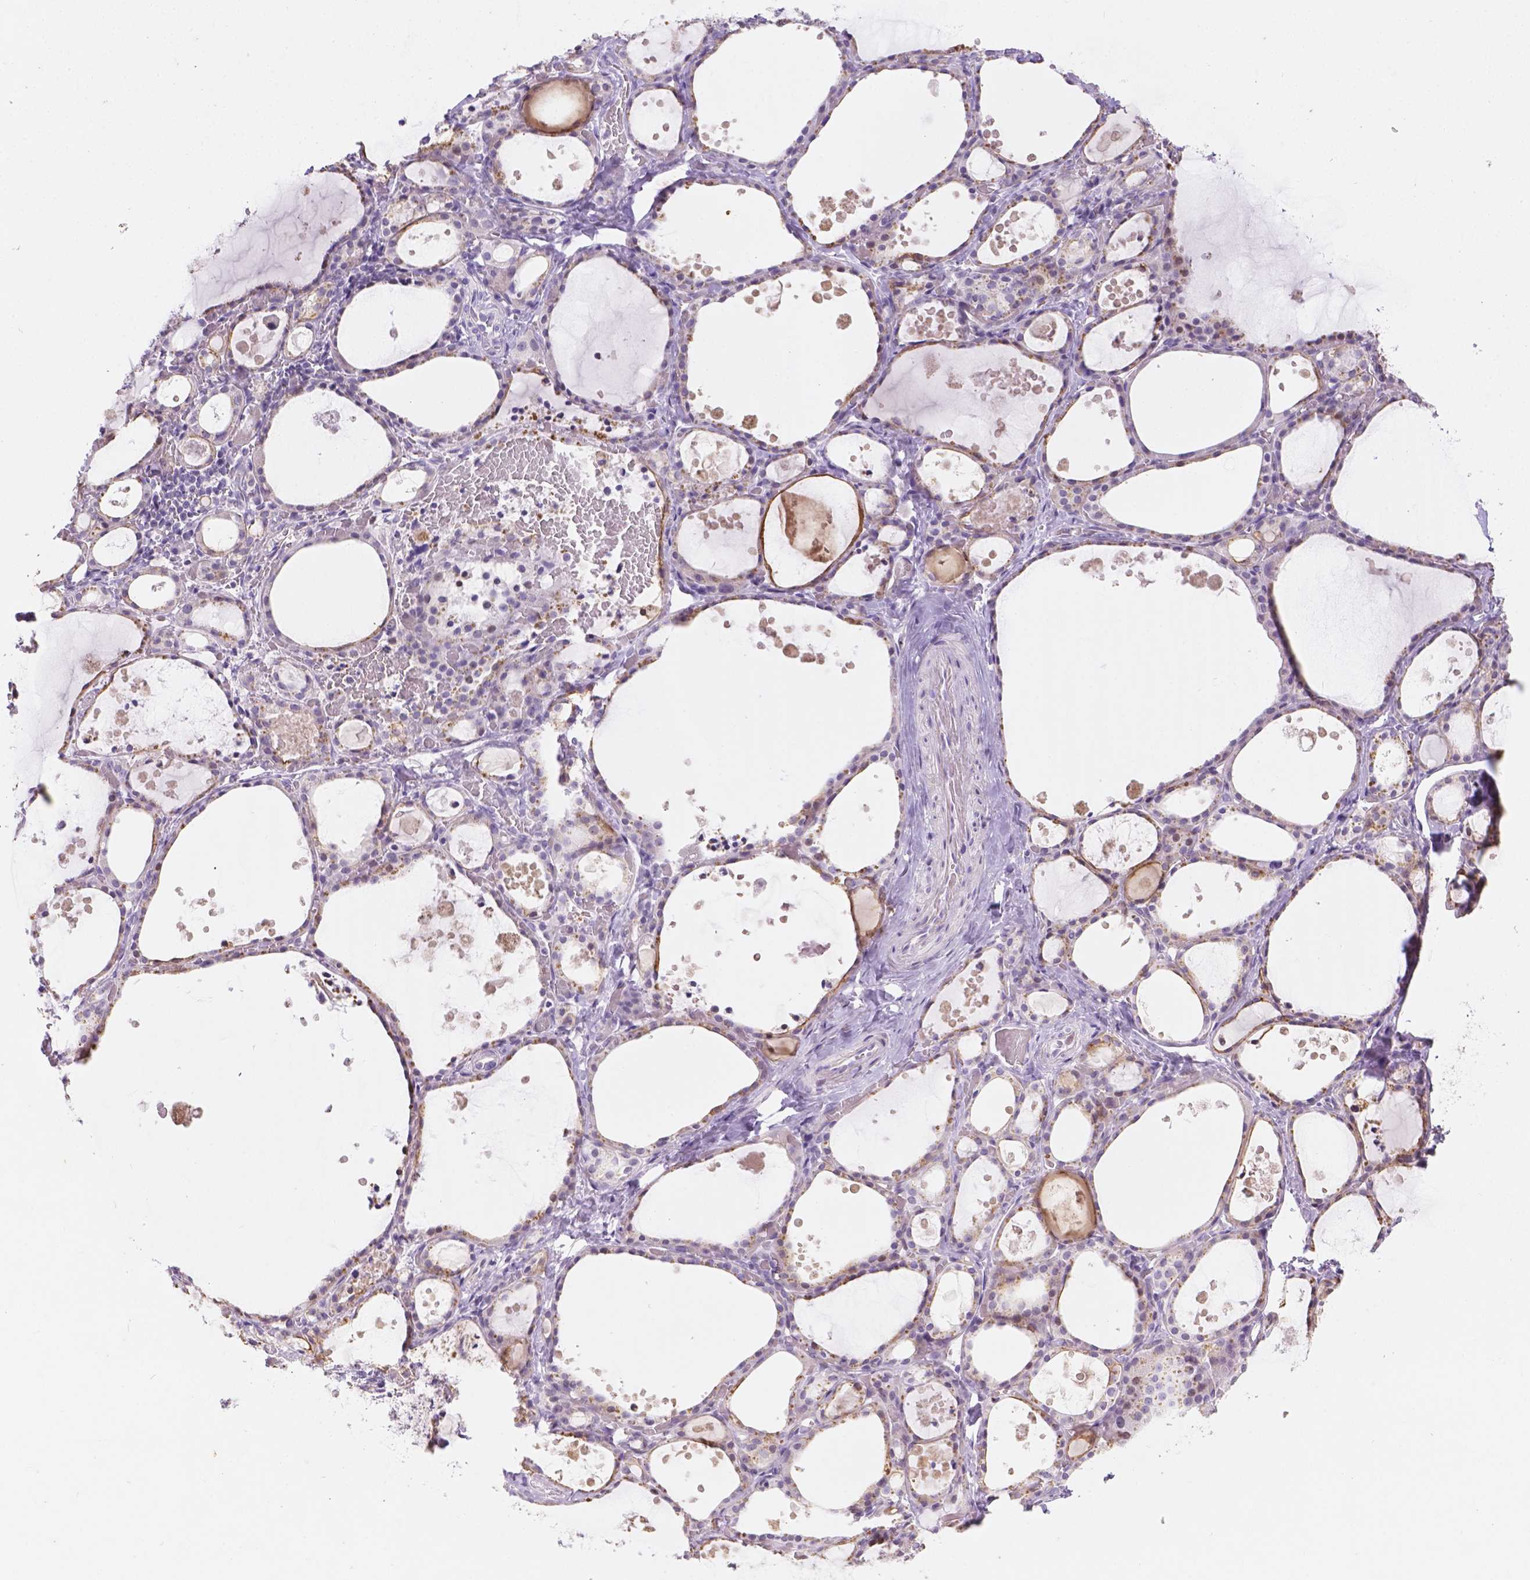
{"staining": {"intensity": "moderate", "quantity": "<25%", "location": "cytoplasmic/membranous"}, "tissue": "thyroid gland", "cell_type": "Glandular cells", "image_type": "normal", "snomed": [{"axis": "morphology", "description": "Normal tissue, NOS"}, {"axis": "topography", "description": "Thyroid gland"}], "caption": "Protein staining shows moderate cytoplasmic/membranous positivity in about <25% of glandular cells in unremarkable thyroid gland. The staining was performed using DAB (3,3'-diaminobenzidine), with brown indicating positive protein expression. Nuclei are stained blue with hematoxylin.", "gene": "DMWD", "patient": {"sex": "male", "age": 68}}